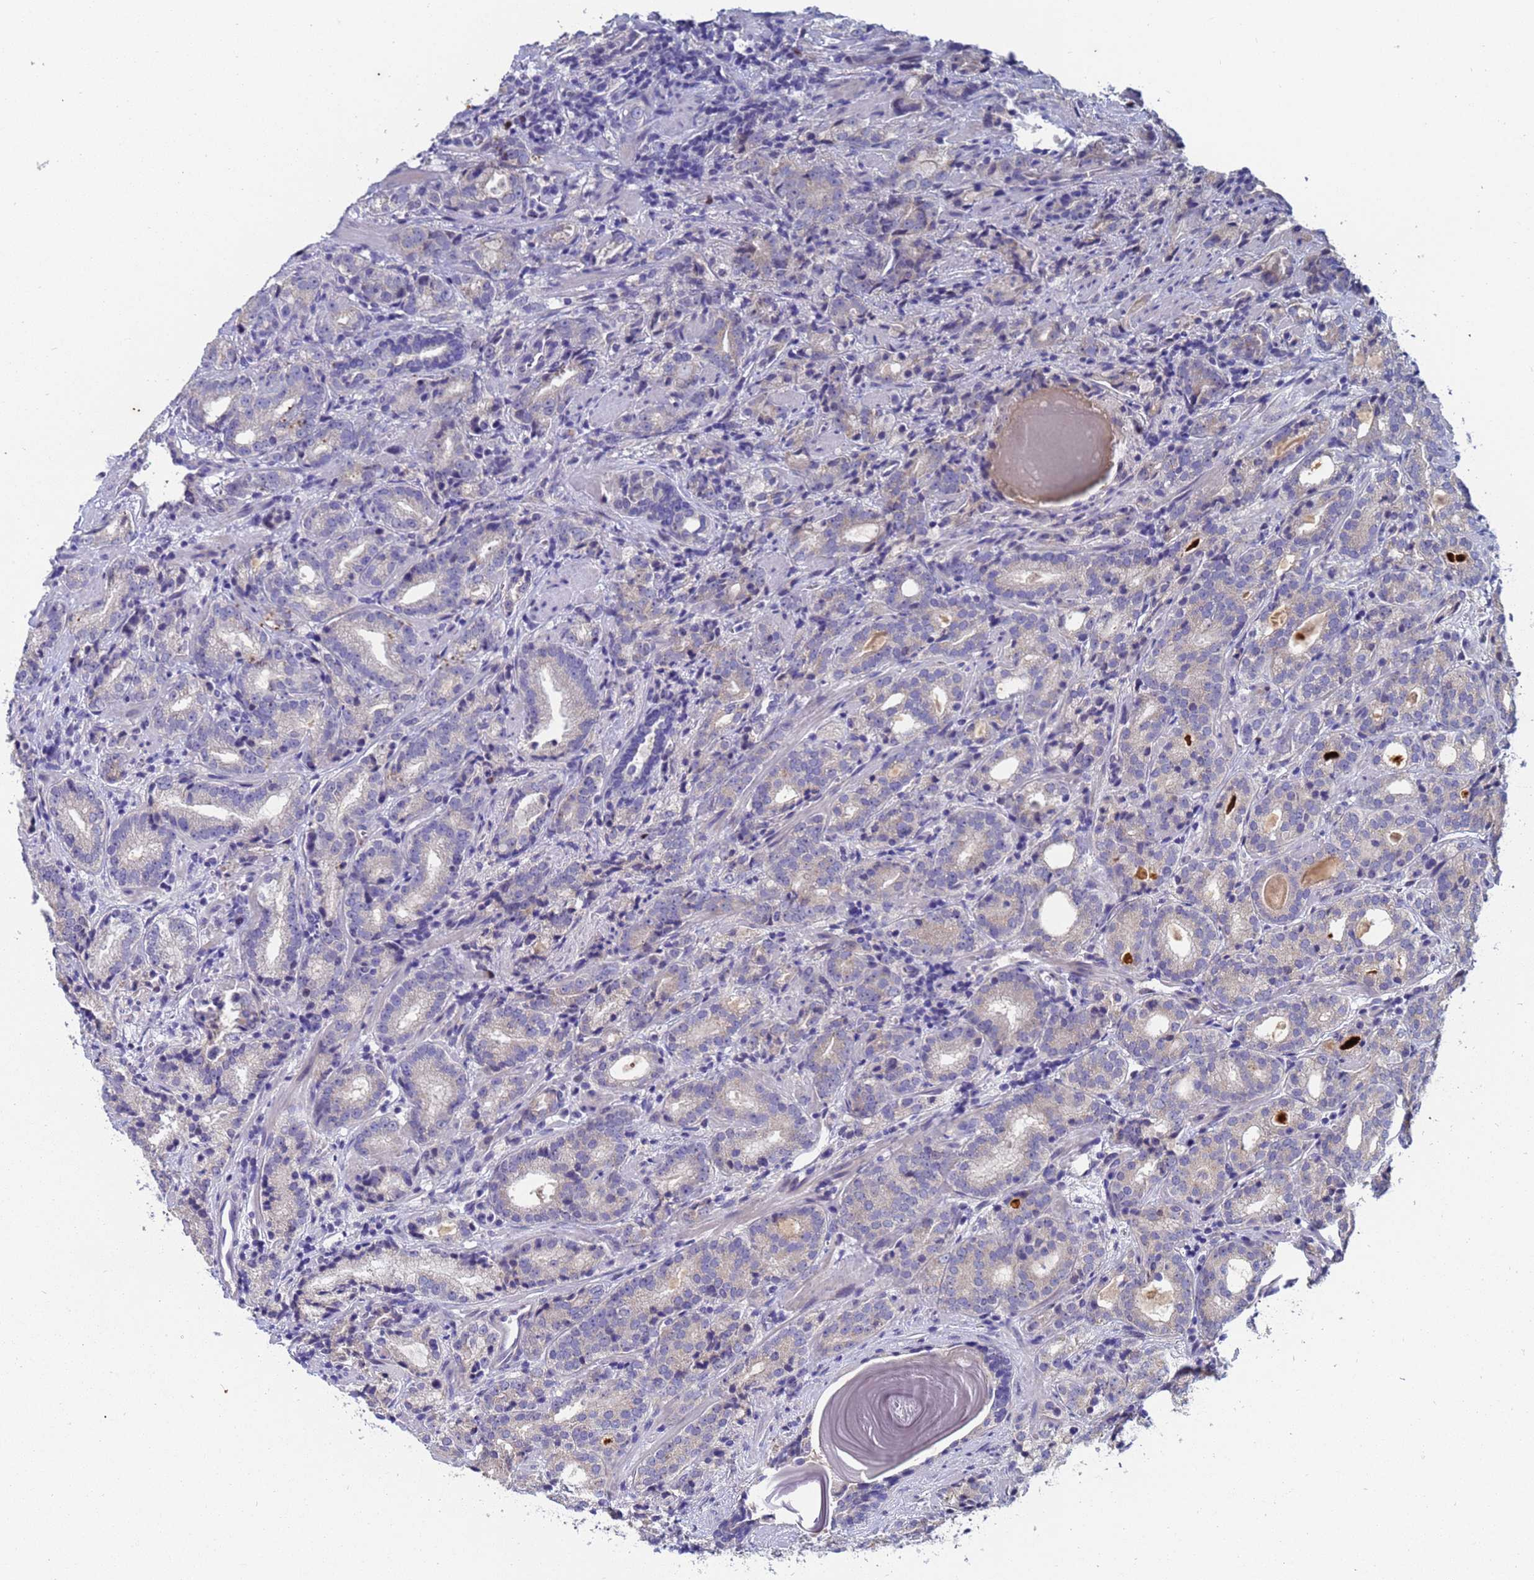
{"staining": {"intensity": "weak", "quantity": "25%-75%", "location": "cytoplasmic/membranous"}, "tissue": "prostate cancer", "cell_type": "Tumor cells", "image_type": "cancer", "snomed": [{"axis": "morphology", "description": "Adenocarcinoma, High grade"}, {"axis": "topography", "description": "Prostate"}], "caption": "Immunohistochemical staining of human prostate adenocarcinoma (high-grade) reveals low levels of weak cytoplasmic/membranous positivity in approximately 25%-75% of tumor cells. (DAB (3,3'-diaminobenzidine) IHC, brown staining for protein, blue staining for nuclei).", "gene": "IHO1", "patient": {"sex": "male", "age": 64}}